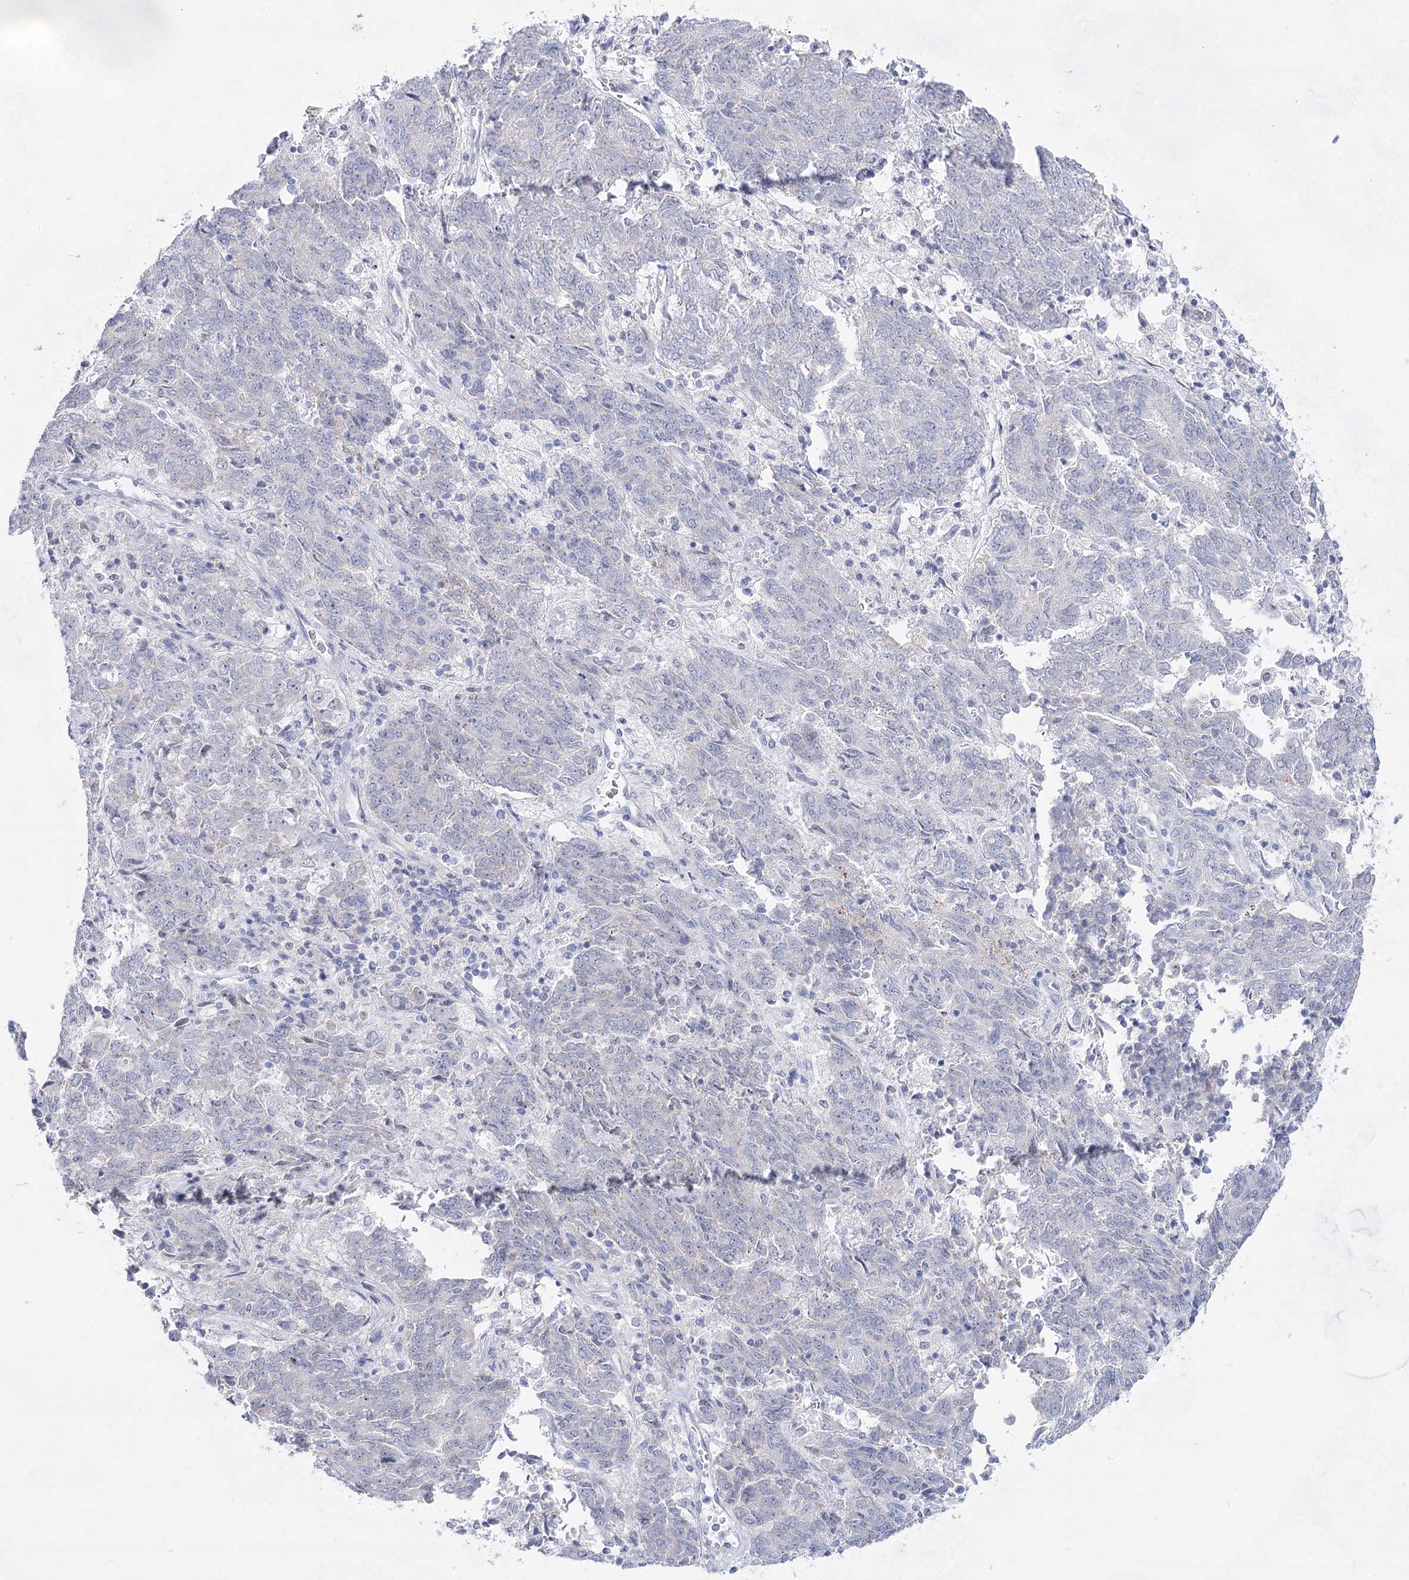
{"staining": {"intensity": "negative", "quantity": "none", "location": "none"}, "tissue": "endometrial cancer", "cell_type": "Tumor cells", "image_type": "cancer", "snomed": [{"axis": "morphology", "description": "Adenocarcinoma, NOS"}, {"axis": "topography", "description": "Endometrium"}], "caption": "A photomicrograph of human adenocarcinoma (endometrial) is negative for staining in tumor cells. The staining was performed using DAB (3,3'-diaminobenzidine) to visualize the protein expression in brown, while the nuclei were stained in blue with hematoxylin (Magnification: 20x).", "gene": "BPHL", "patient": {"sex": "female", "age": 80}}